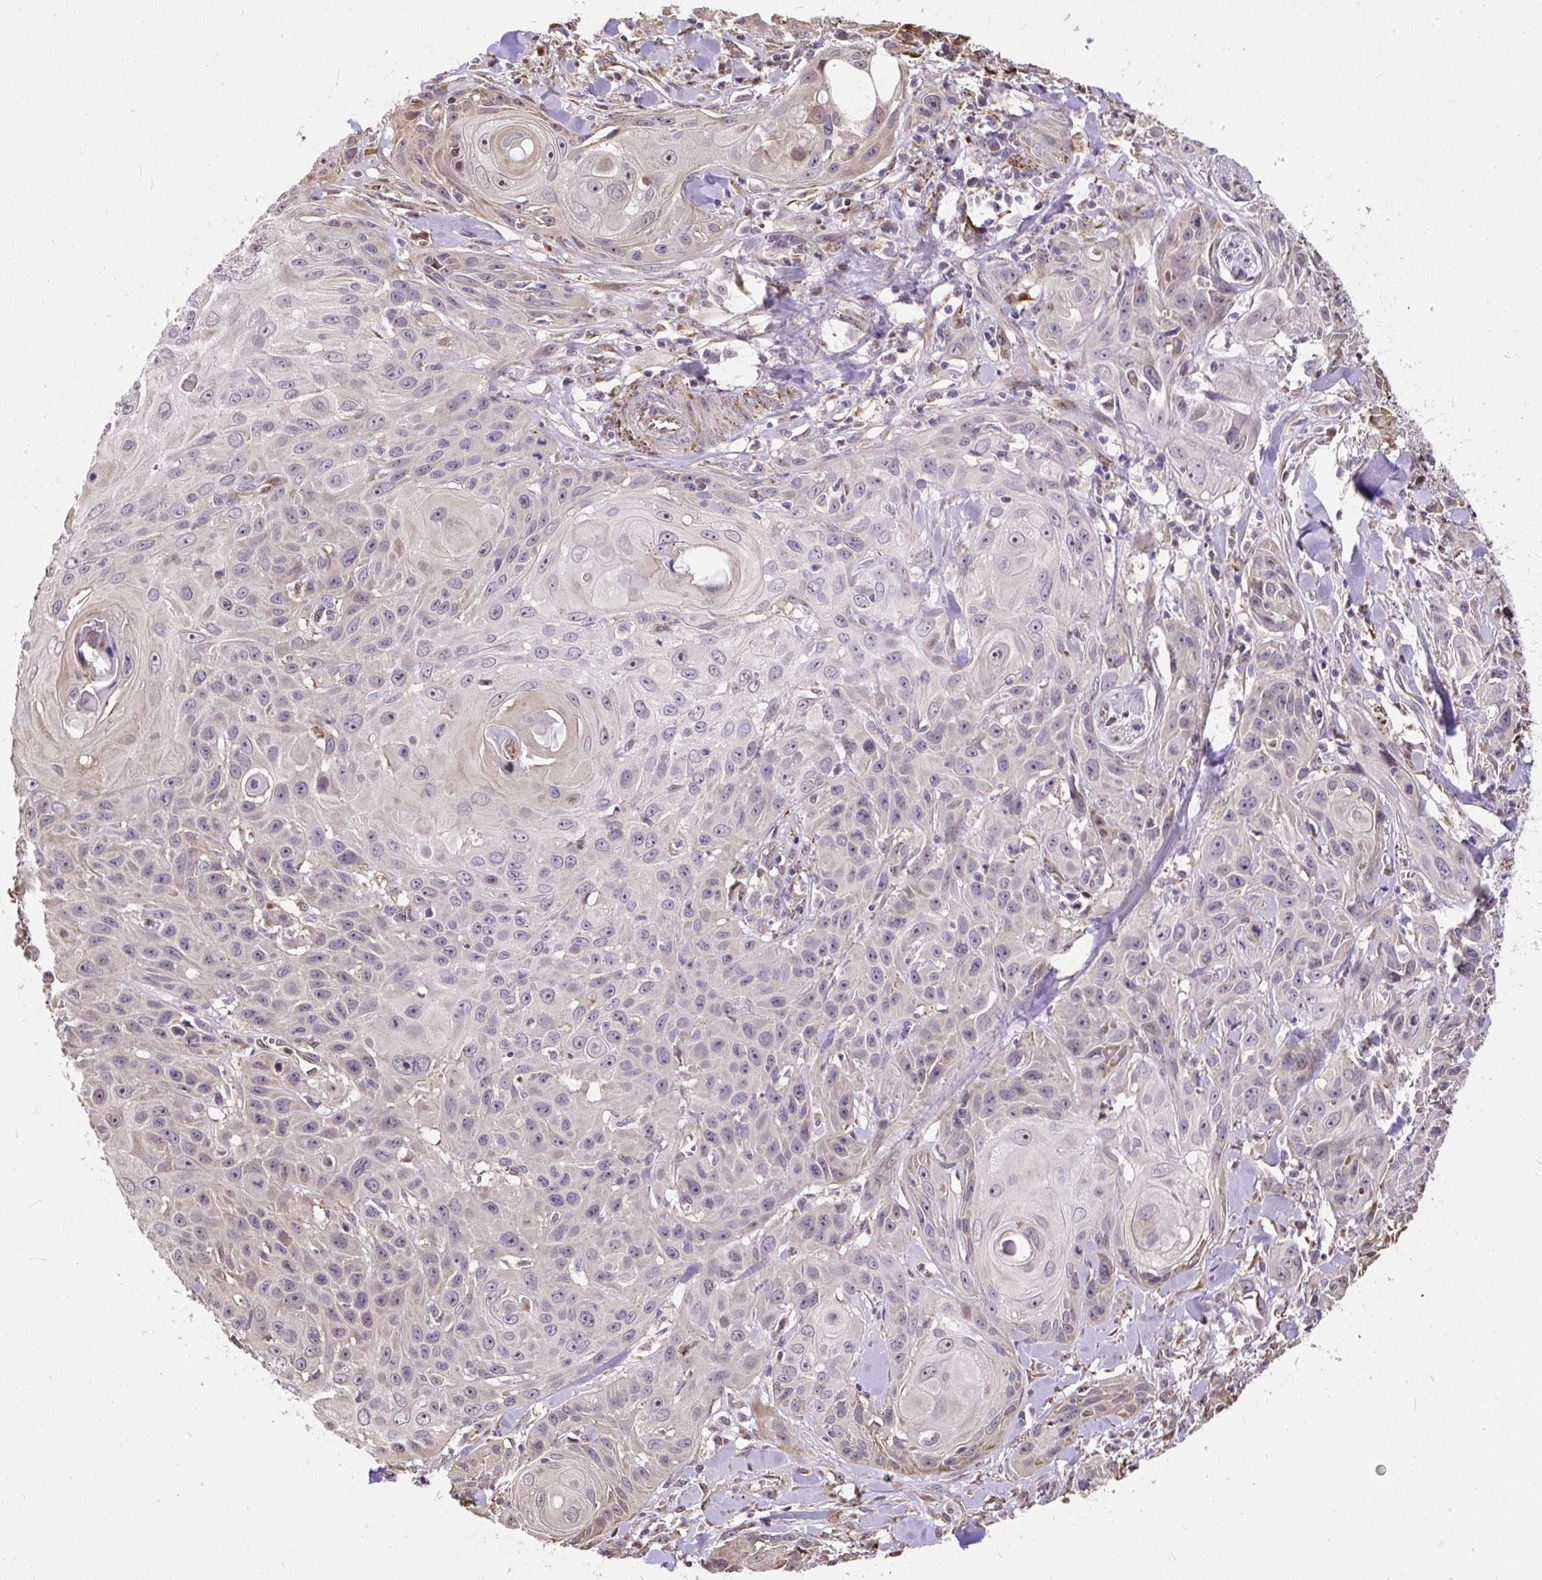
{"staining": {"intensity": "weak", "quantity": "<25%", "location": "cytoplasmic/membranous"}, "tissue": "skin cancer", "cell_type": "Tumor cells", "image_type": "cancer", "snomed": [{"axis": "morphology", "description": "Squamous cell carcinoma, NOS"}, {"axis": "topography", "description": "Skin"}, {"axis": "topography", "description": "Vulva"}], "caption": "Immunohistochemical staining of human skin cancer reveals no significant expression in tumor cells.", "gene": "PUS7L", "patient": {"sex": "female", "age": 83}}